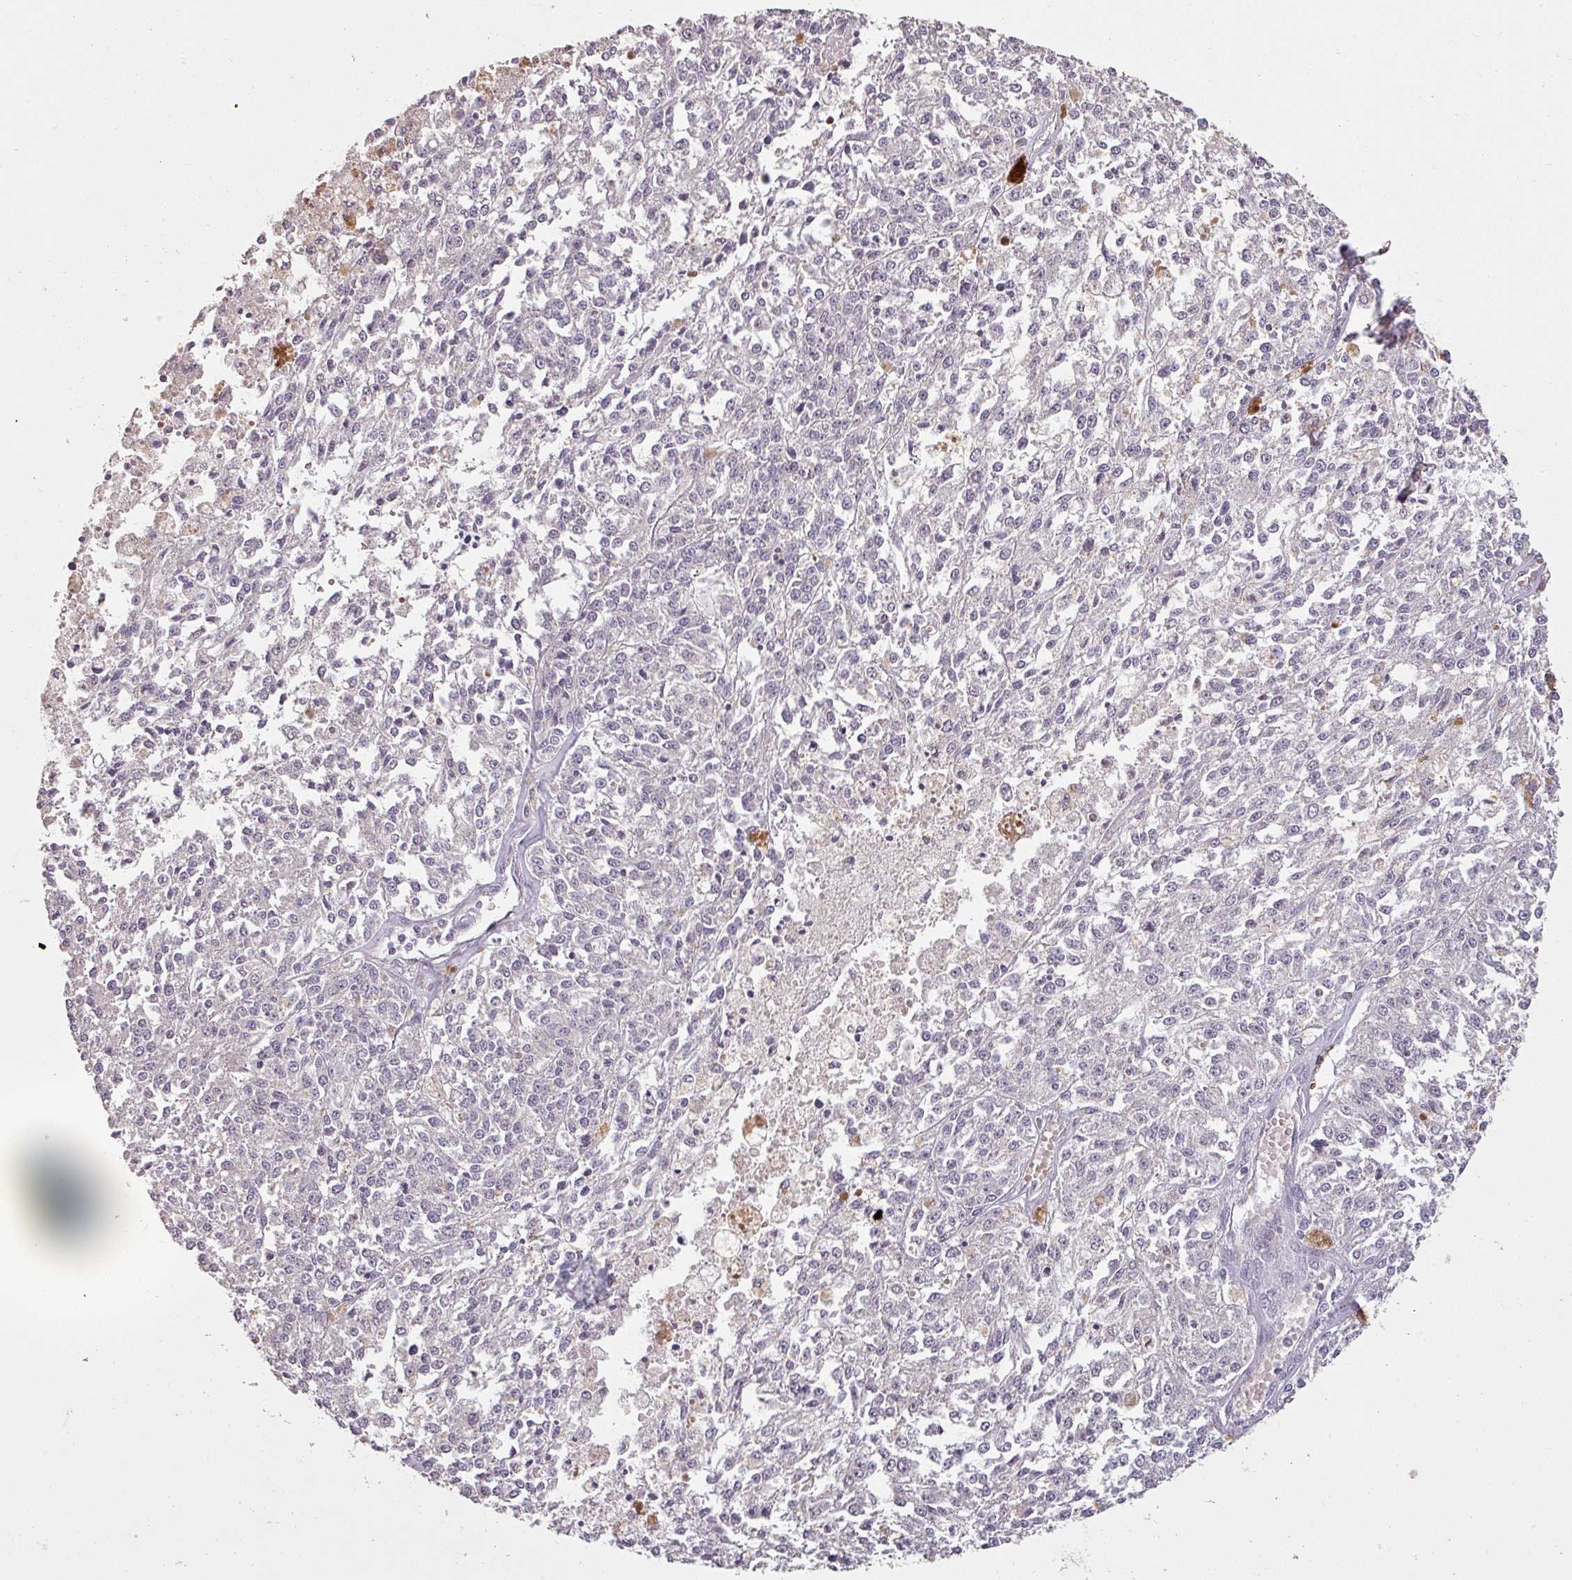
{"staining": {"intensity": "negative", "quantity": "none", "location": "none"}, "tissue": "melanoma", "cell_type": "Tumor cells", "image_type": "cancer", "snomed": [{"axis": "morphology", "description": "Malignant melanoma, NOS"}, {"axis": "topography", "description": "Skin"}], "caption": "Immunohistochemical staining of human melanoma displays no significant staining in tumor cells. (Immunohistochemistry (ihc), brightfield microscopy, high magnification).", "gene": "LYPLA1", "patient": {"sex": "female", "age": 64}}